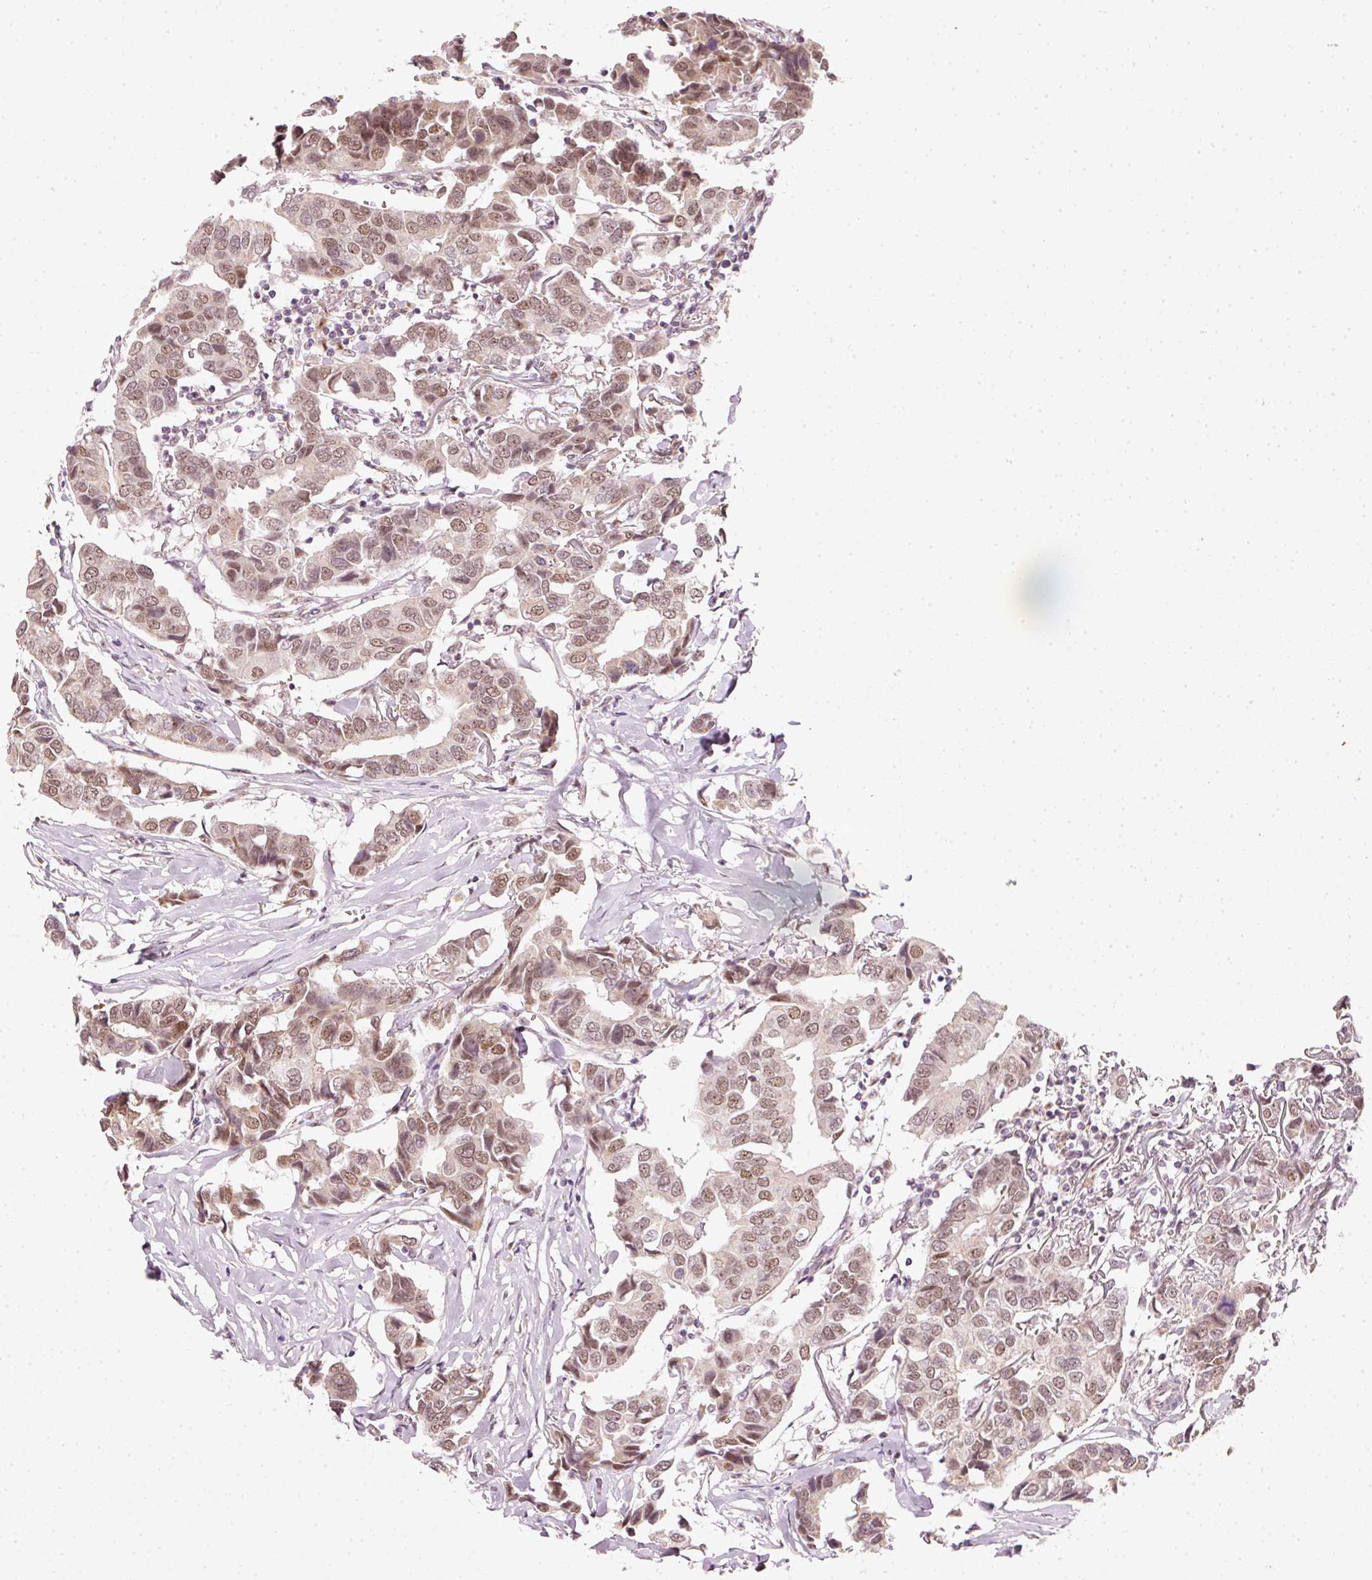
{"staining": {"intensity": "moderate", "quantity": ">75%", "location": "nuclear"}, "tissue": "breast cancer", "cell_type": "Tumor cells", "image_type": "cancer", "snomed": [{"axis": "morphology", "description": "Duct carcinoma"}, {"axis": "topography", "description": "Breast"}], "caption": "A histopathology image showing moderate nuclear staining in approximately >75% of tumor cells in breast infiltrating ductal carcinoma, as visualized by brown immunohistochemical staining.", "gene": "FSTL3", "patient": {"sex": "female", "age": 80}}